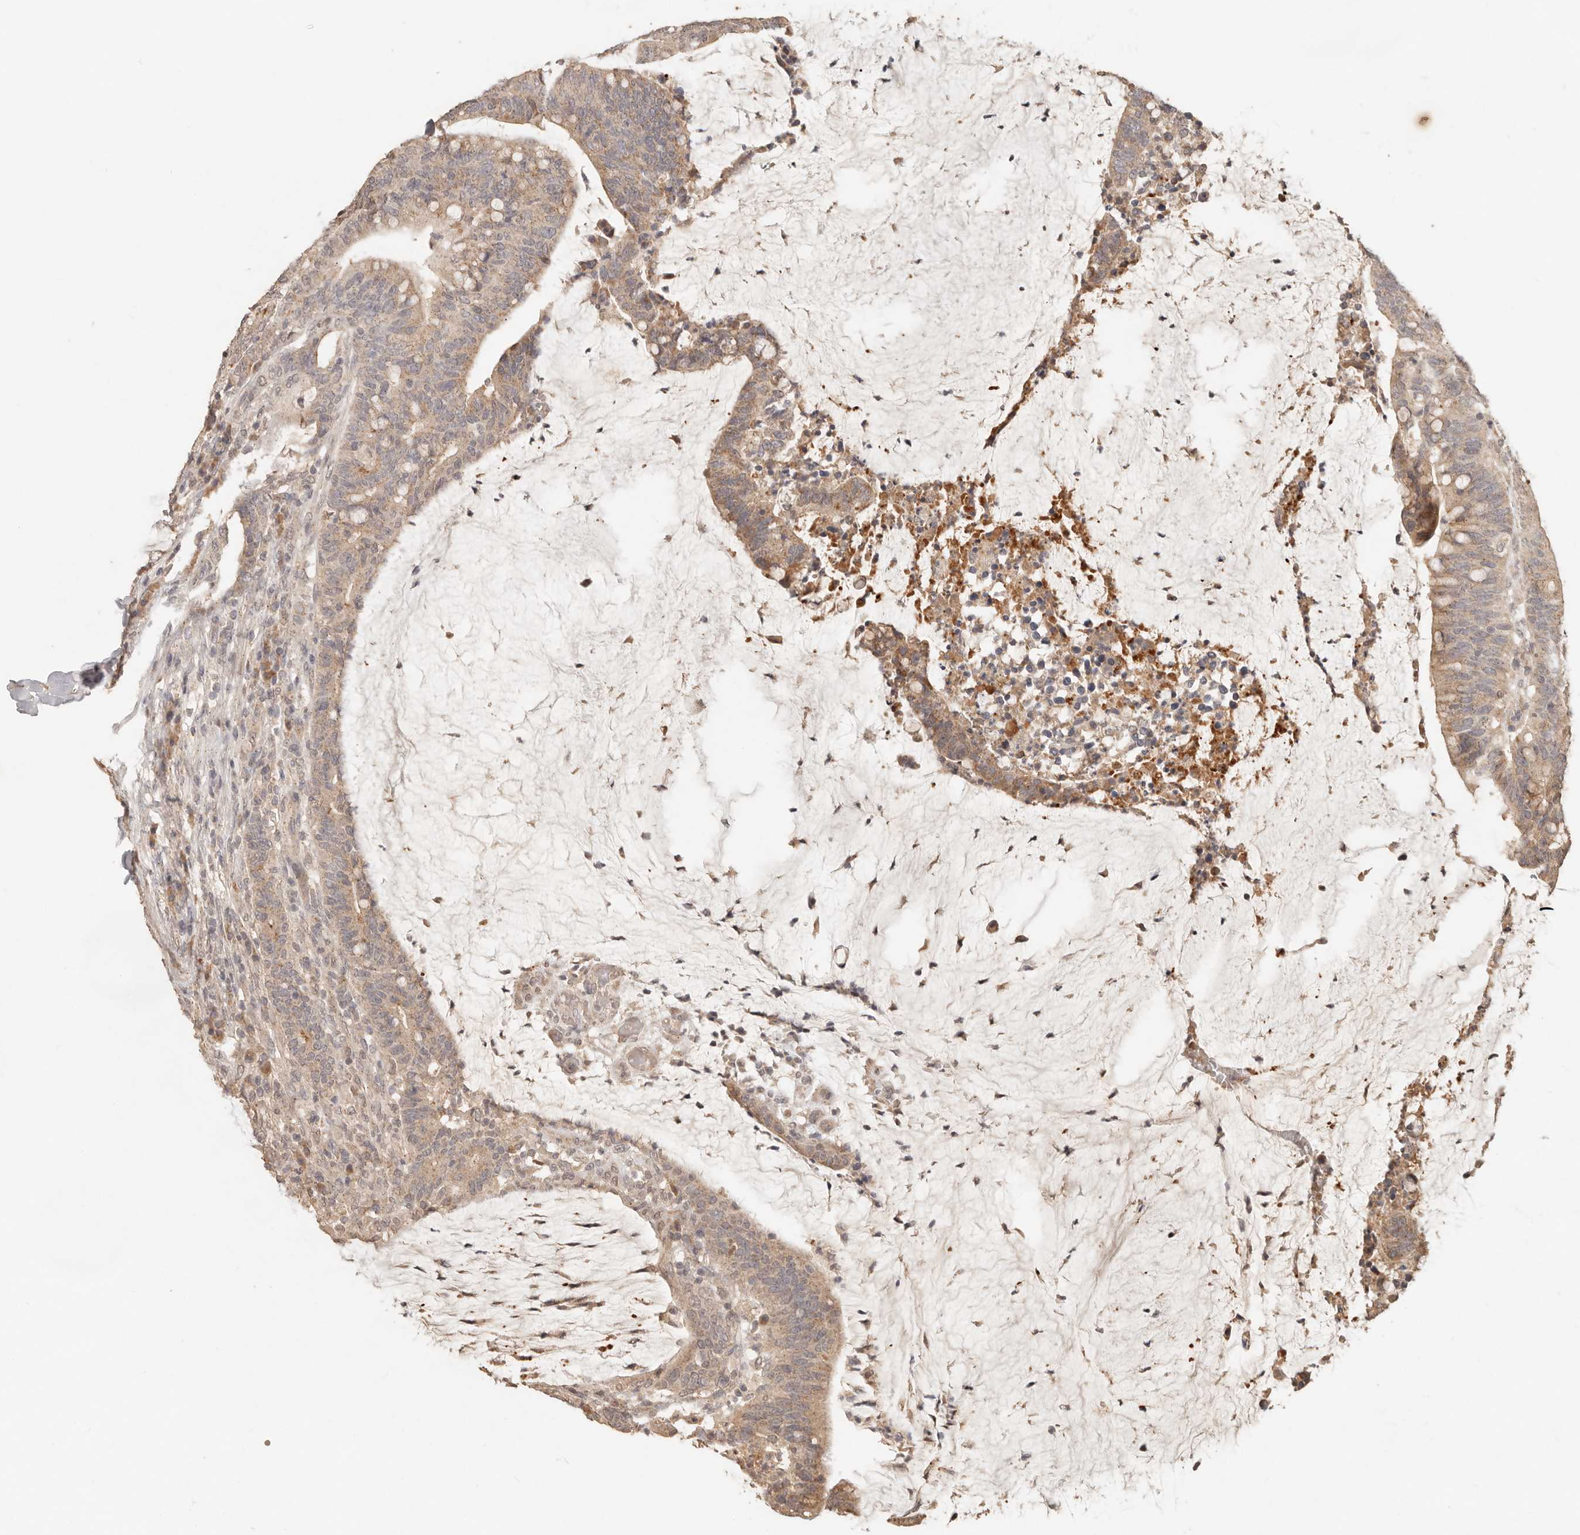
{"staining": {"intensity": "weak", "quantity": ">75%", "location": "cytoplasmic/membranous"}, "tissue": "colorectal cancer", "cell_type": "Tumor cells", "image_type": "cancer", "snomed": [{"axis": "morphology", "description": "Adenocarcinoma, NOS"}, {"axis": "topography", "description": "Colon"}], "caption": "Protein expression analysis of colorectal cancer (adenocarcinoma) demonstrates weak cytoplasmic/membranous positivity in approximately >75% of tumor cells.", "gene": "LMO4", "patient": {"sex": "female", "age": 66}}